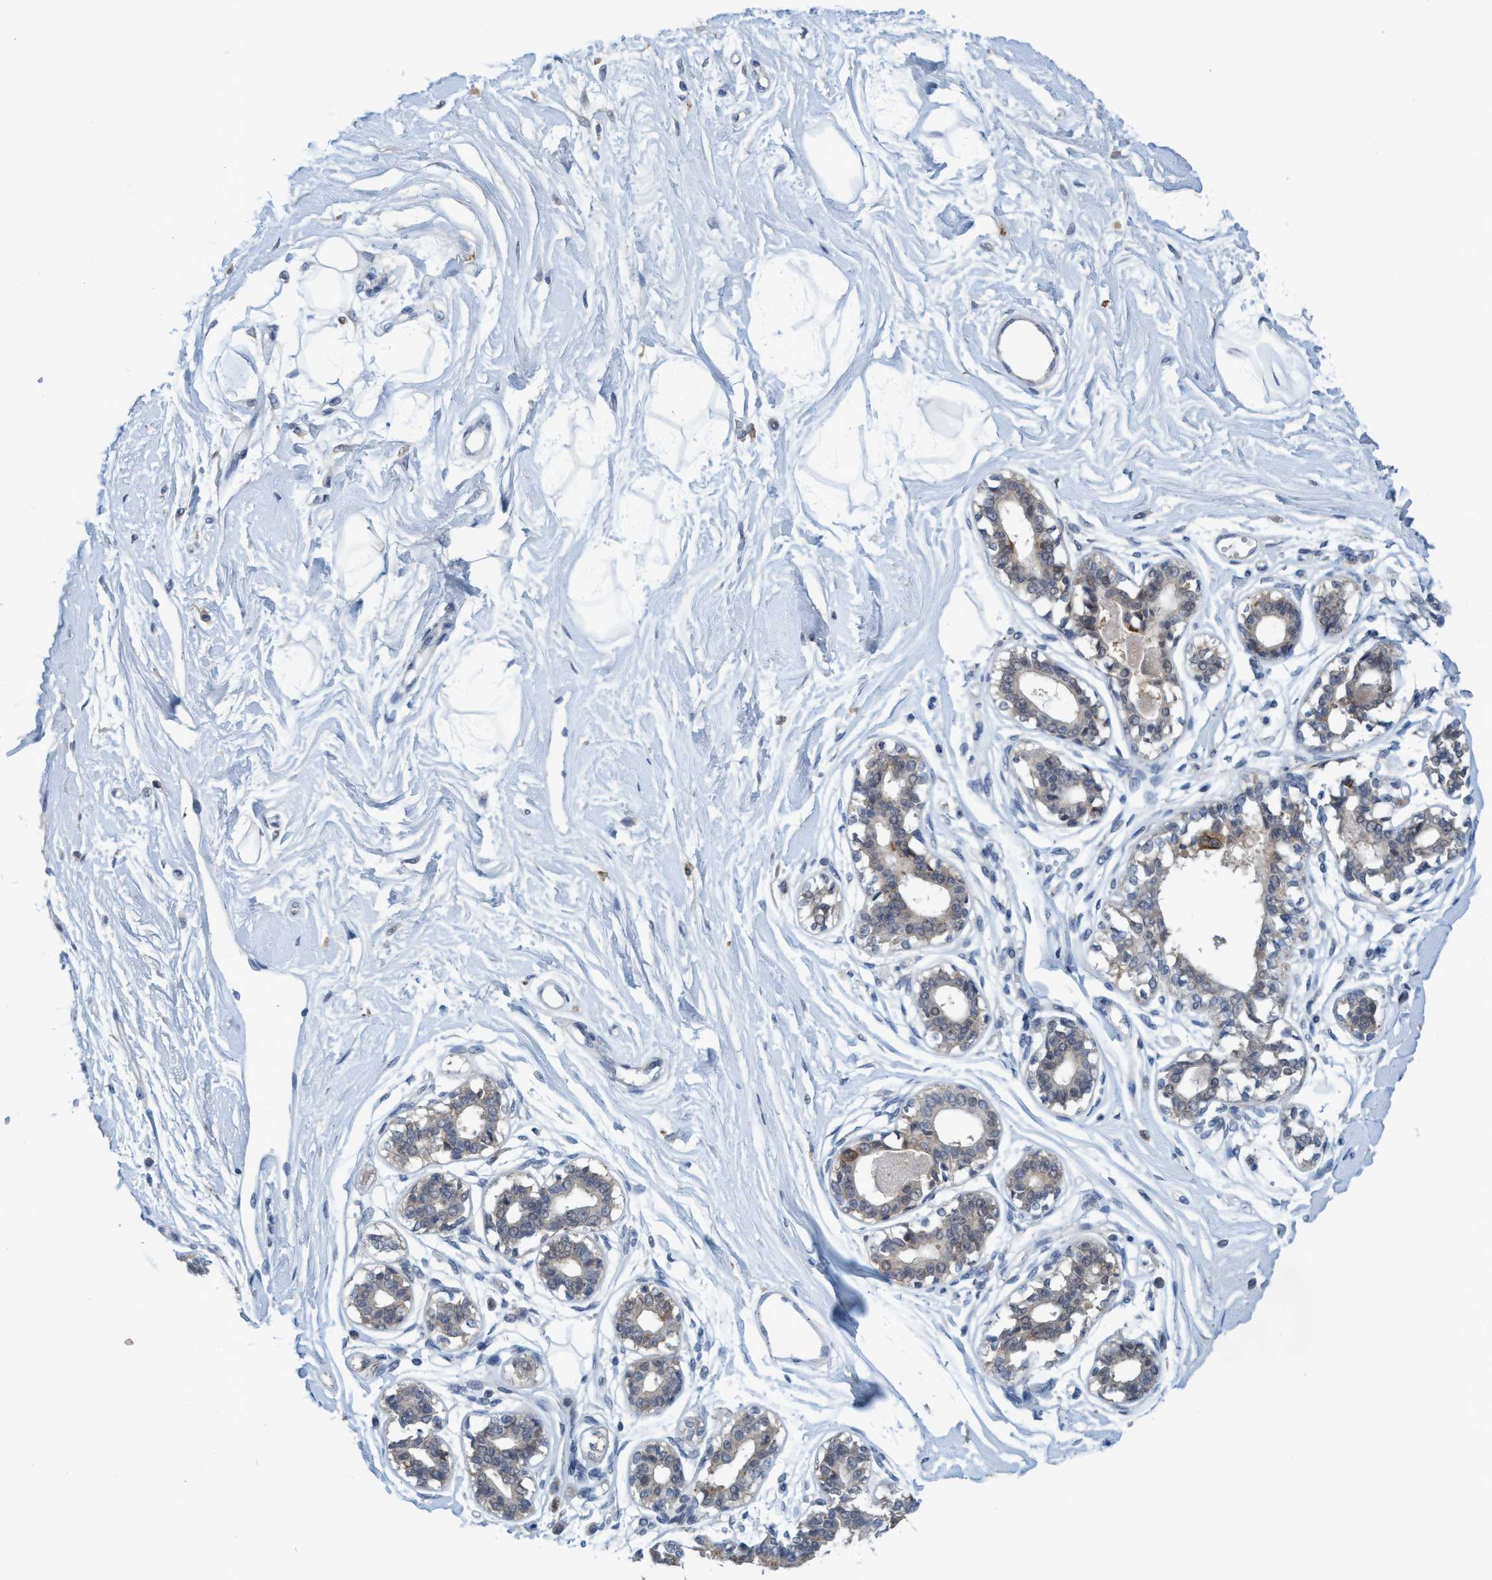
{"staining": {"intensity": "negative", "quantity": "none", "location": "none"}, "tissue": "breast", "cell_type": "Adipocytes", "image_type": "normal", "snomed": [{"axis": "morphology", "description": "Normal tissue, NOS"}, {"axis": "topography", "description": "Breast"}], "caption": "This image is of unremarkable breast stained with immunohistochemistry to label a protein in brown with the nuclei are counter-stained blue. There is no positivity in adipocytes.", "gene": "RNF208", "patient": {"sex": "female", "age": 45}}